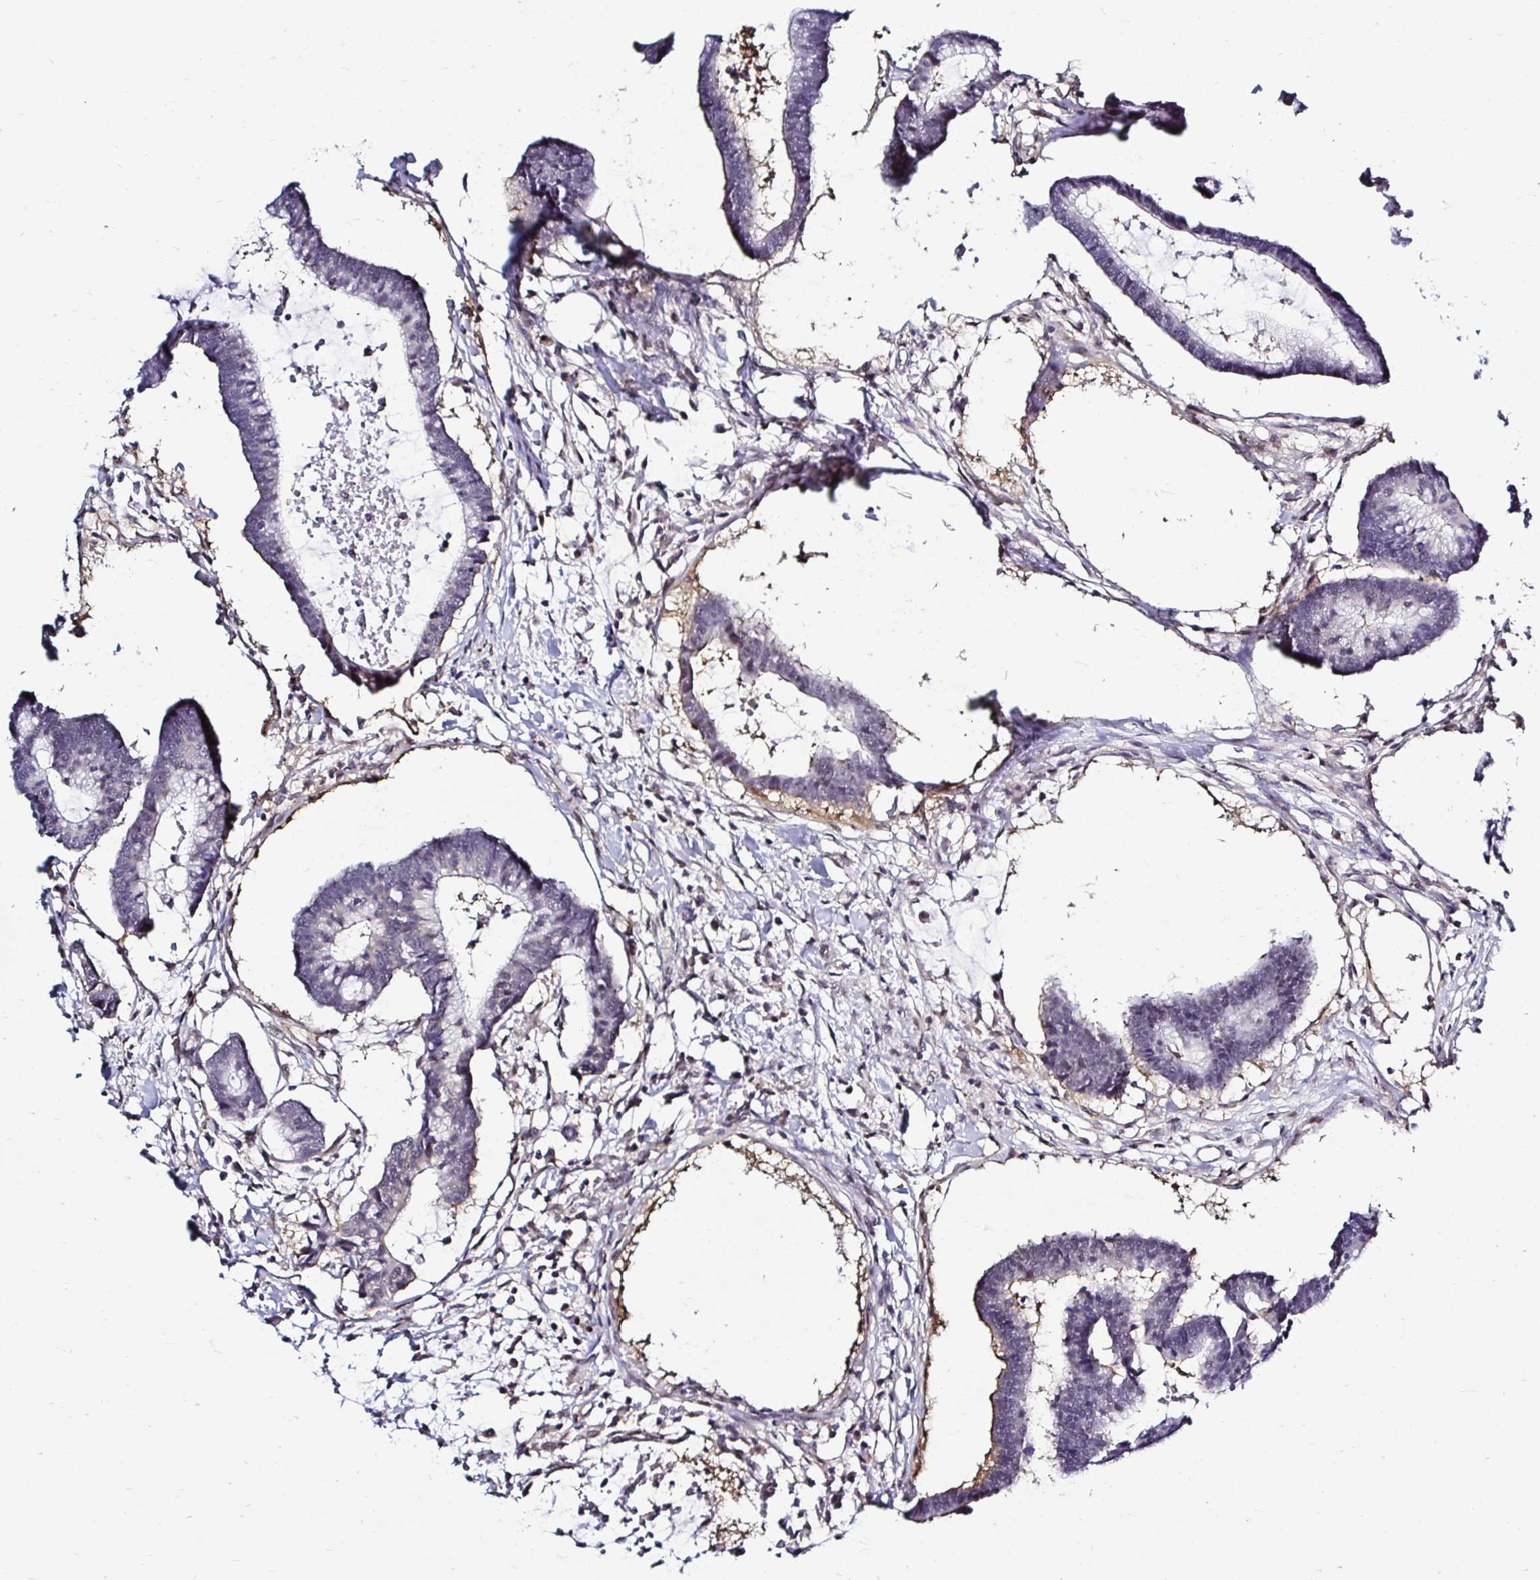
{"staining": {"intensity": "negative", "quantity": "none", "location": "none"}, "tissue": "colorectal cancer", "cell_type": "Tumor cells", "image_type": "cancer", "snomed": [{"axis": "morphology", "description": "Adenocarcinoma, NOS"}, {"axis": "topography", "description": "Colon"}], "caption": "Protein analysis of adenocarcinoma (colorectal) reveals no significant expression in tumor cells.", "gene": "PSMD3", "patient": {"sex": "female", "age": 78}}